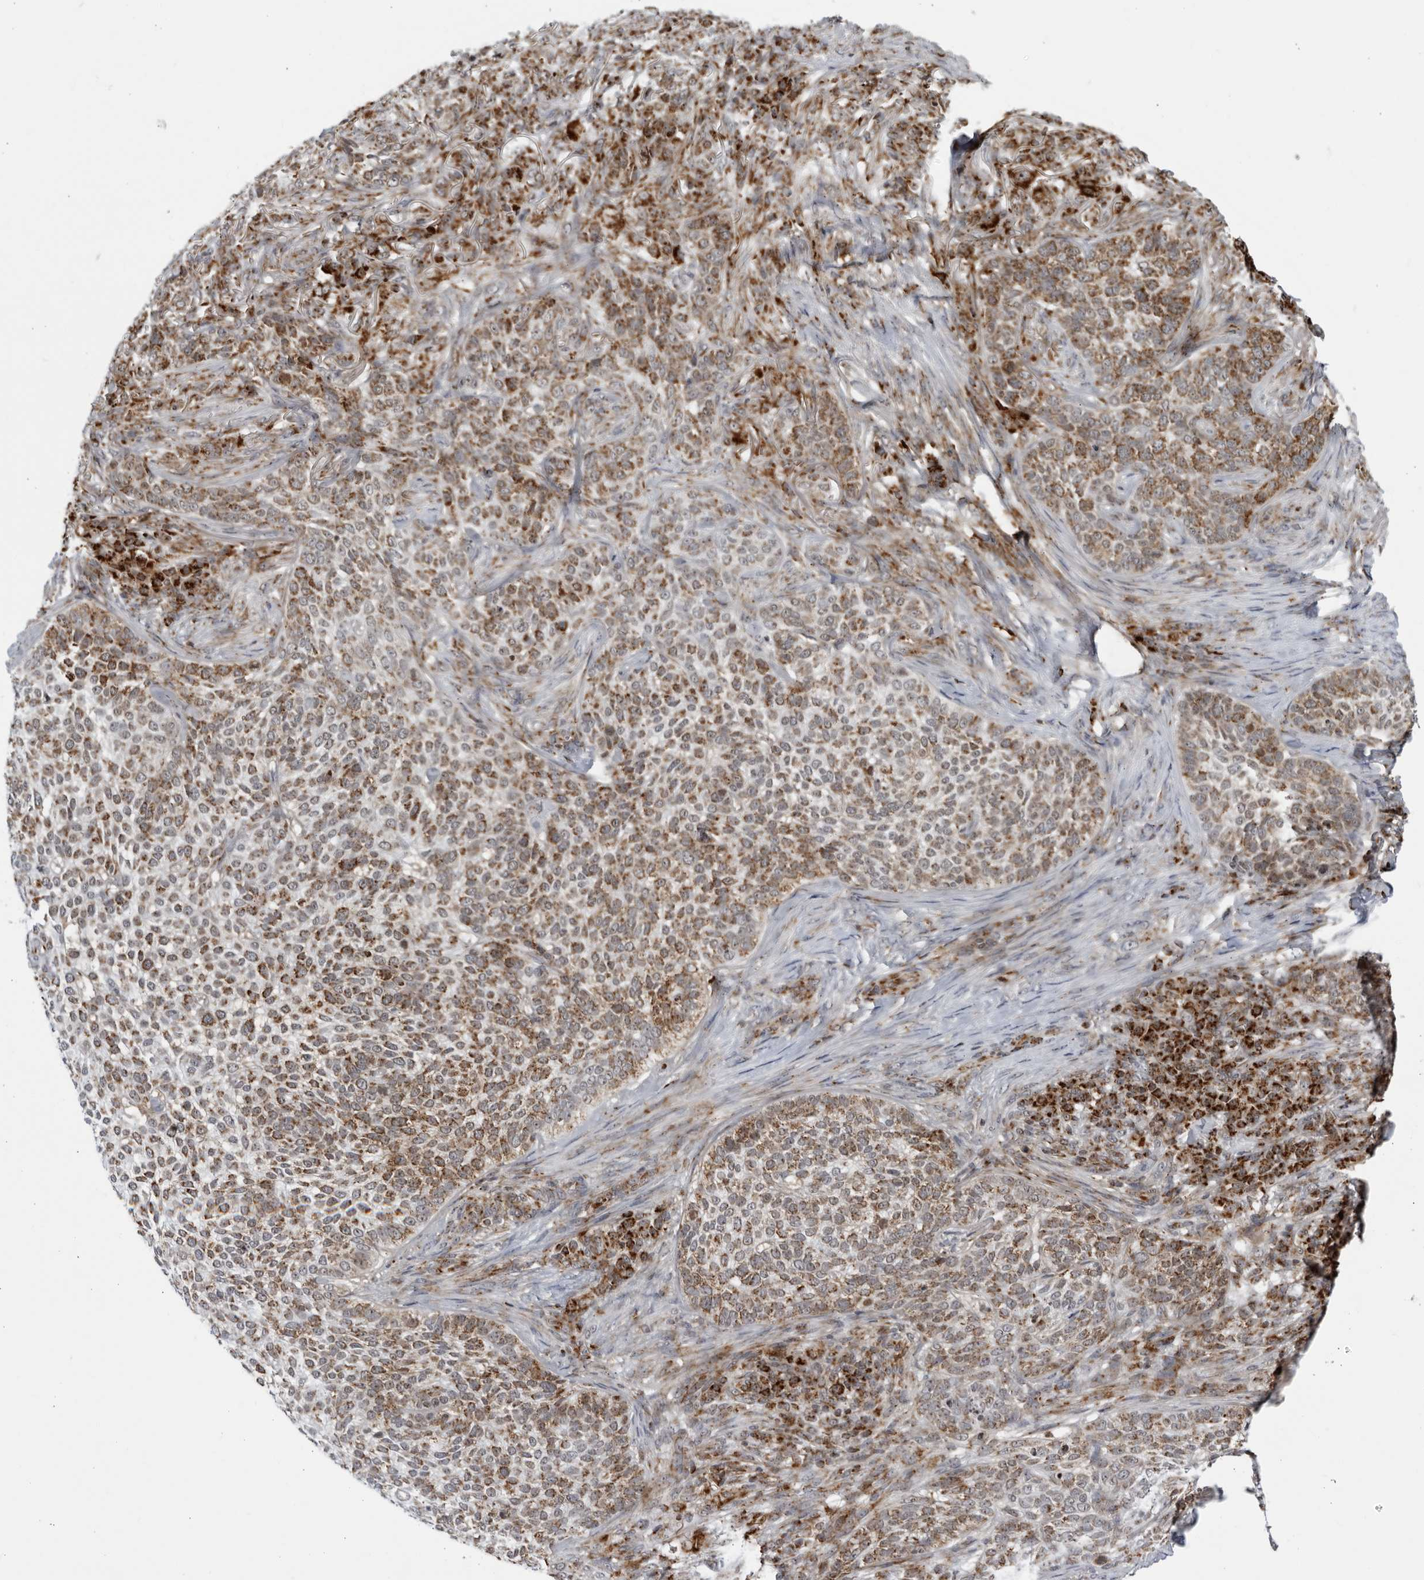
{"staining": {"intensity": "moderate", "quantity": ">75%", "location": "cytoplasmic/membranous"}, "tissue": "skin cancer", "cell_type": "Tumor cells", "image_type": "cancer", "snomed": [{"axis": "morphology", "description": "Basal cell carcinoma"}, {"axis": "topography", "description": "Skin"}], "caption": "This histopathology image shows IHC staining of skin cancer, with medium moderate cytoplasmic/membranous expression in about >75% of tumor cells.", "gene": "RBM34", "patient": {"sex": "female", "age": 64}}